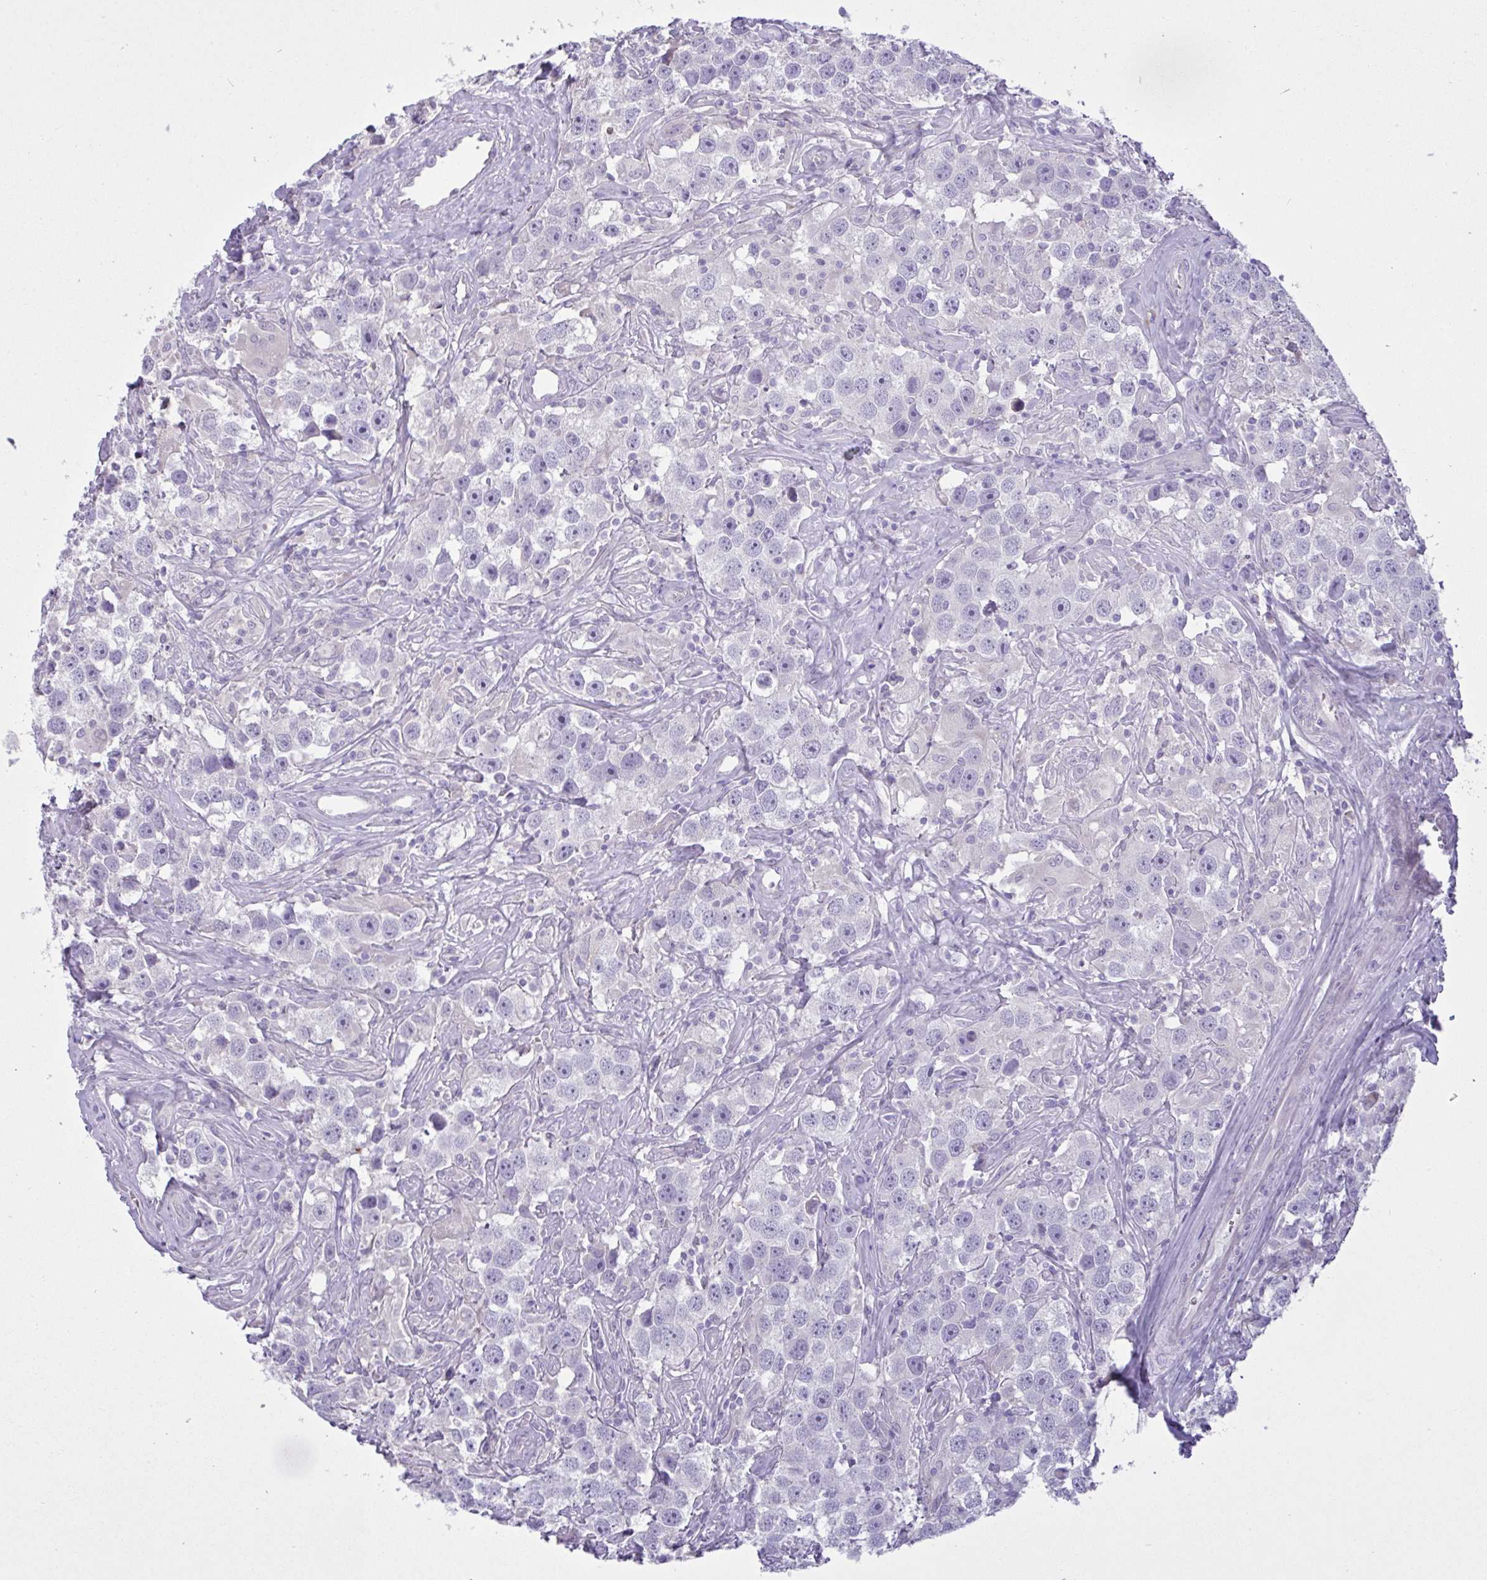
{"staining": {"intensity": "negative", "quantity": "none", "location": "none"}, "tissue": "testis cancer", "cell_type": "Tumor cells", "image_type": "cancer", "snomed": [{"axis": "morphology", "description": "Seminoma, NOS"}, {"axis": "topography", "description": "Testis"}], "caption": "The image shows no significant staining in tumor cells of testis cancer.", "gene": "C4orf33", "patient": {"sex": "male", "age": 49}}